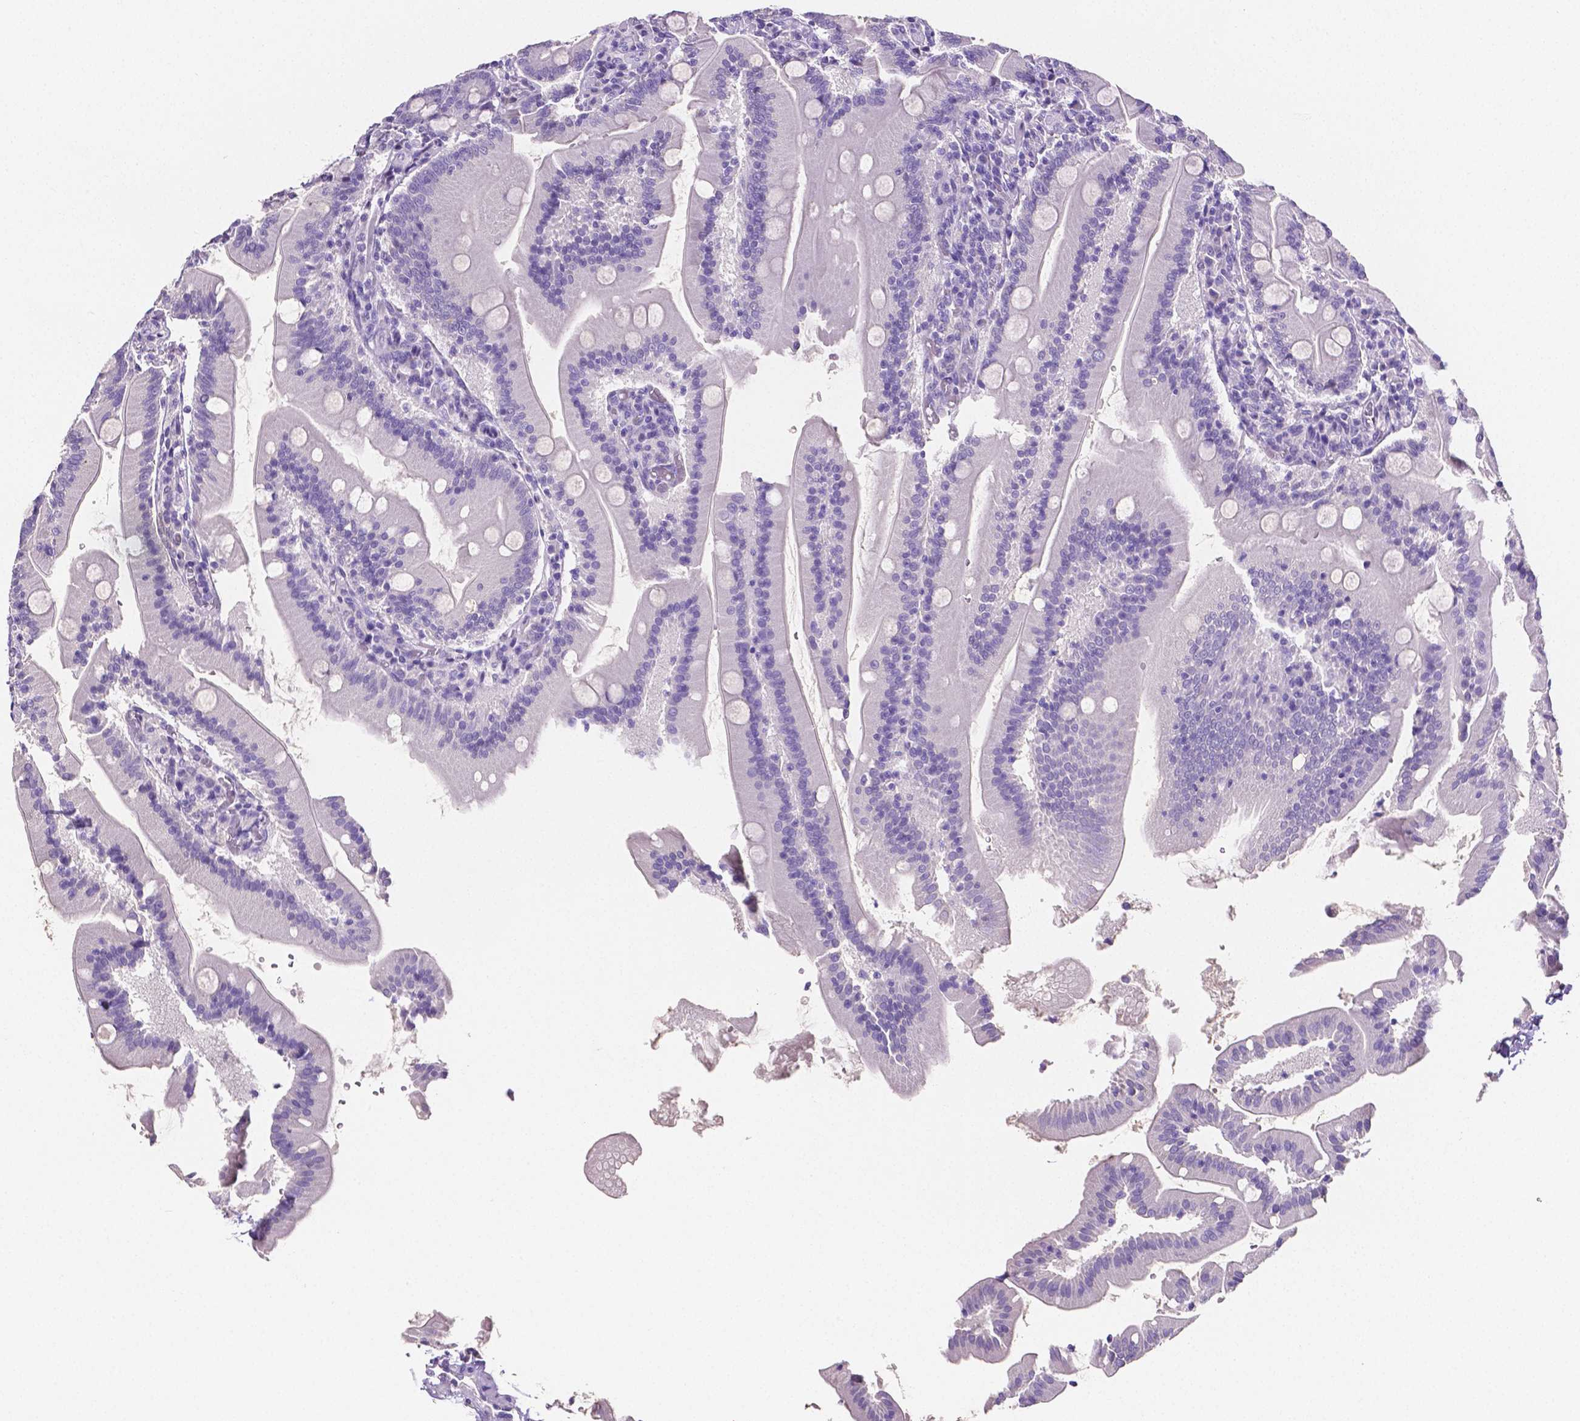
{"staining": {"intensity": "negative", "quantity": "none", "location": "none"}, "tissue": "small intestine", "cell_type": "Glandular cells", "image_type": "normal", "snomed": [{"axis": "morphology", "description": "Normal tissue, NOS"}, {"axis": "topography", "description": "Small intestine"}], "caption": "This is an immunohistochemistry micrograph of benign human small intestine. There is no staining in glandular cells.", "gene": "SLC22A2", "patient": {"sex": "male", "age": 37}}